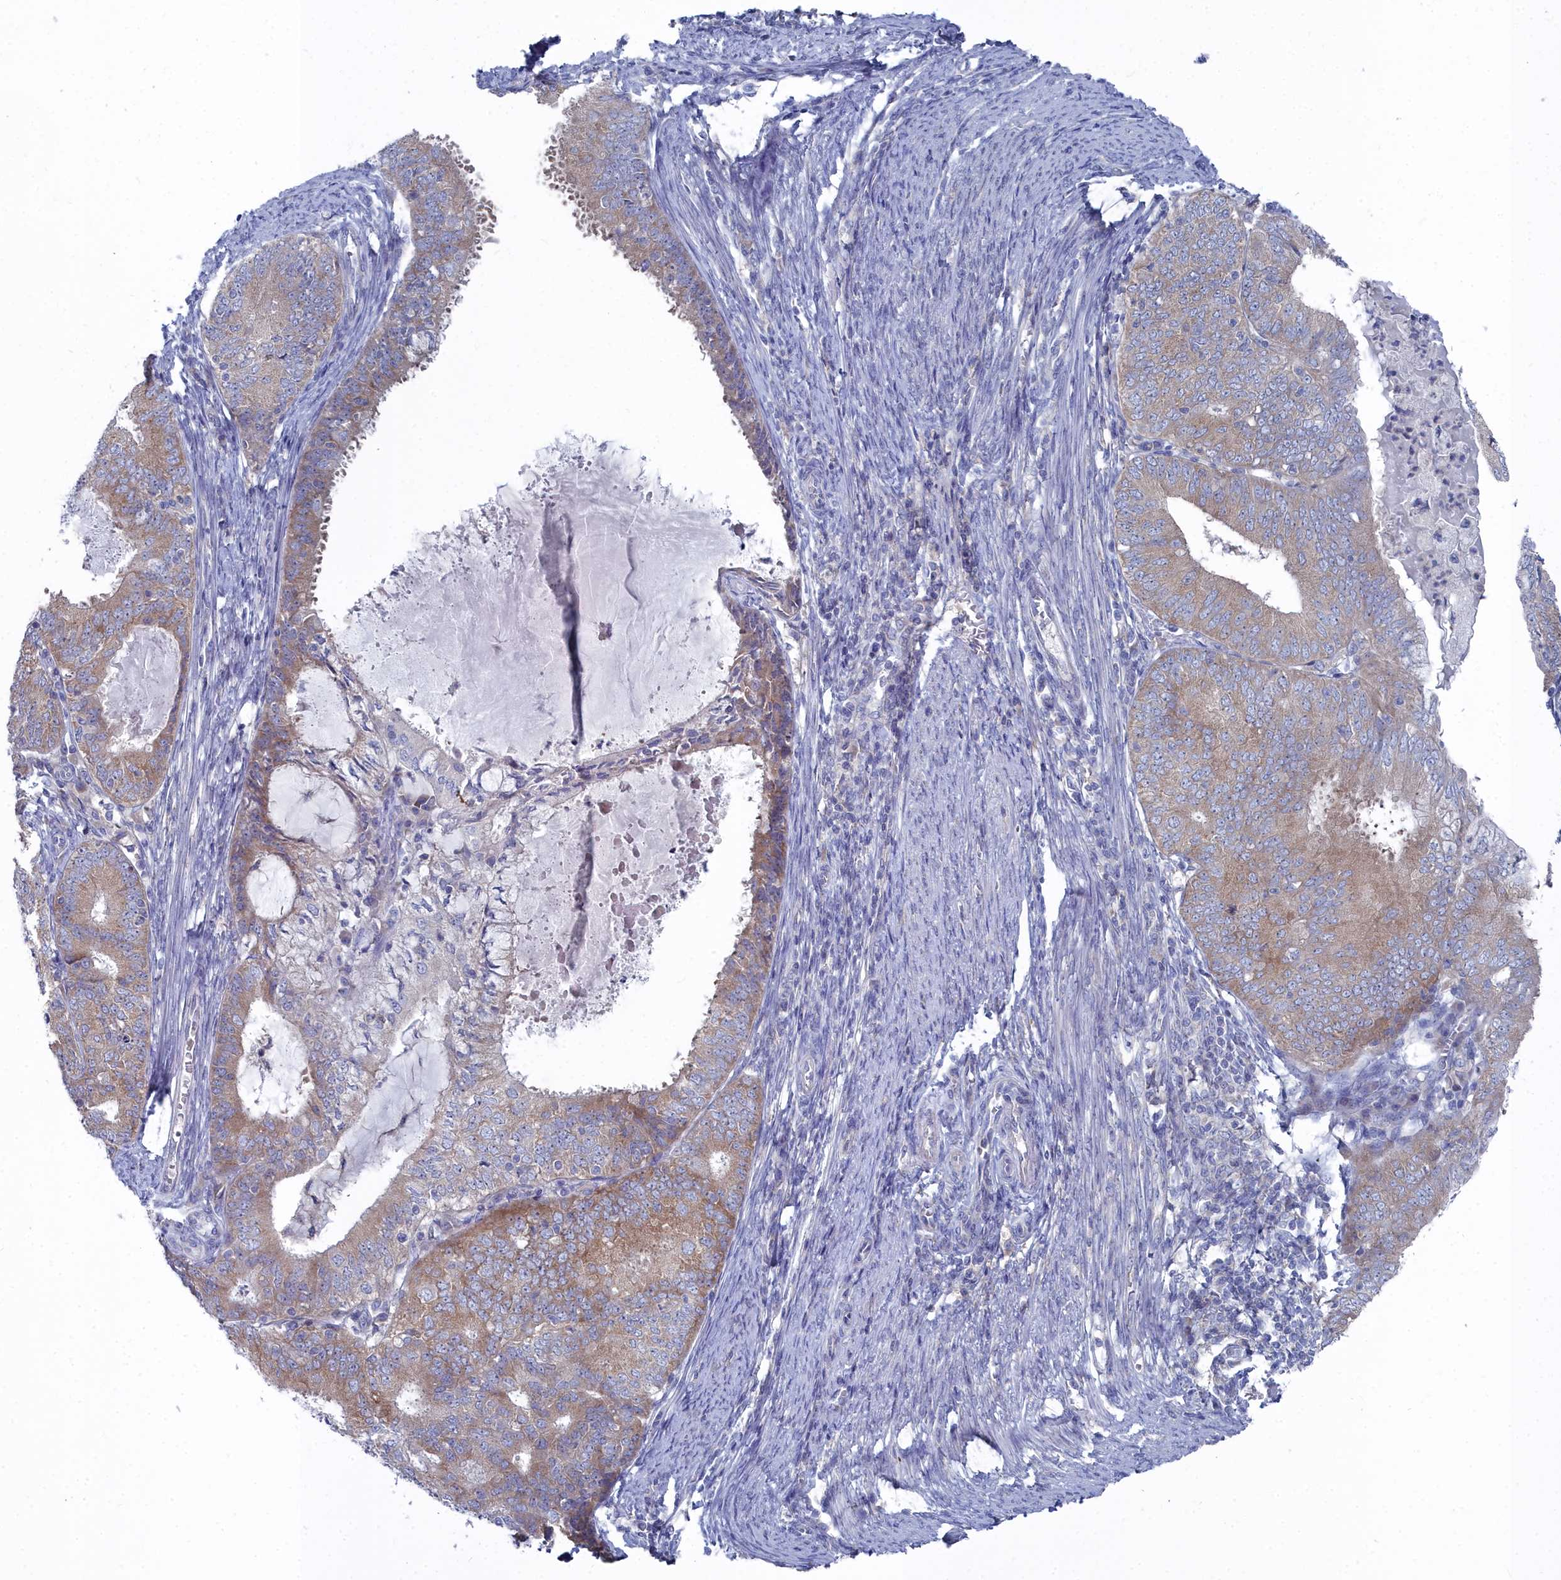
{"staining": {"intensity": "moderate", "quantity": "25%-75%", "location": "cytoplasmic/membranous"}, "tissue": "endometrial cancer", "cell_type": "Tumor cells", "image_type": "cancer", "snomed": [{"axis": "morphology", "description": "Adenocarcinoma, NOS"}, {"axis": "topography", "description": "Endometrium"}], "caption": "Protein expression analysis of human endometrial cancer reveals moderate cytoplasmic/membranous expression in about 25%-75% of tumor cells.", "gene": "CCDC149", "patient": {"sex": "female", "age": 57}}